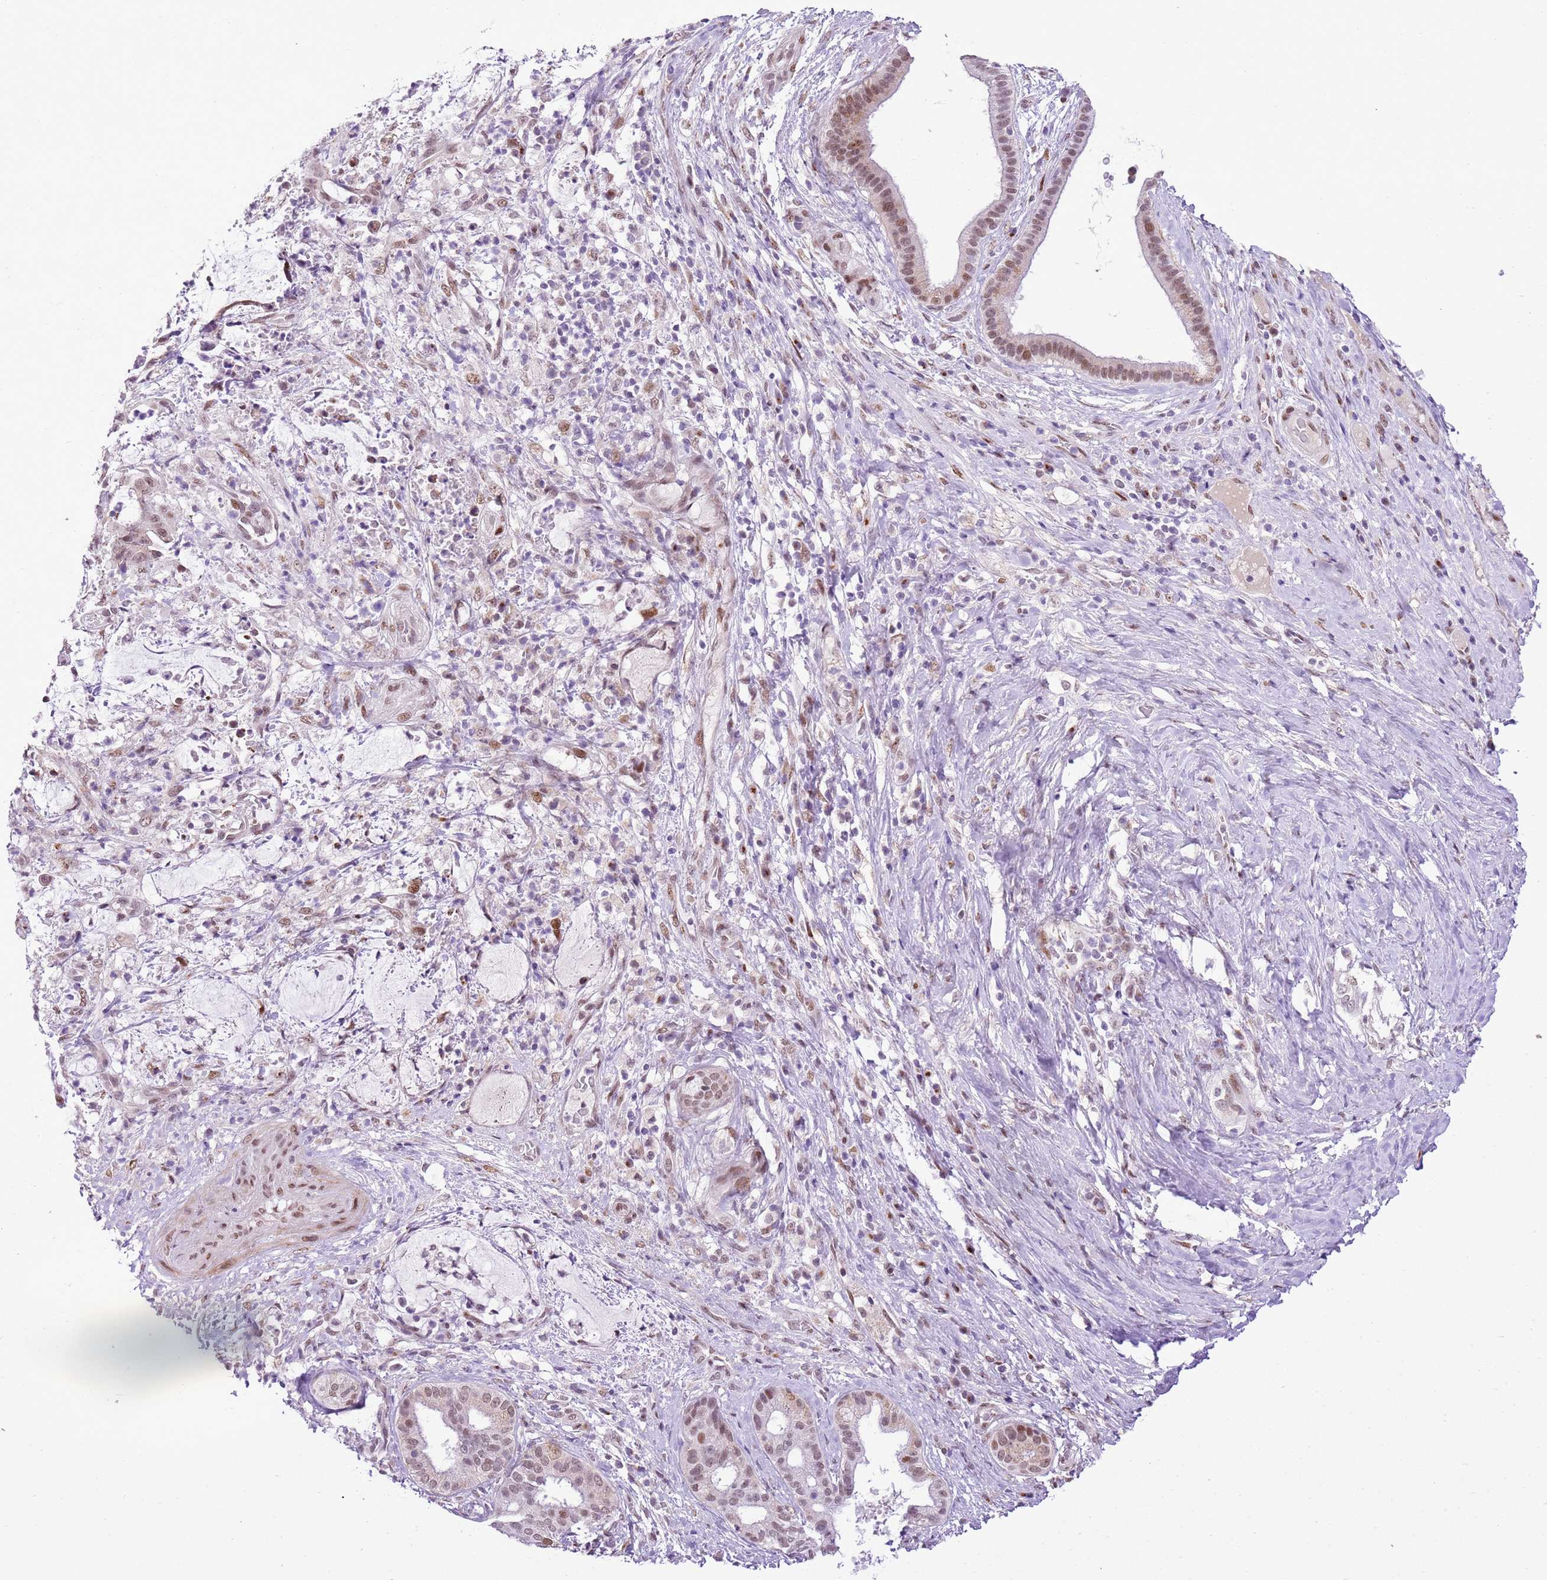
{"staining": {"intensity": "weak", "quantity": "25%-75%", "location": "nuclear"}, "tissue": "liver cancer", "cell_type": "Tumor cells", "image_type": "cancer", "snomed": [{"axis": "morphology", "description": "Normal tissue, NOS"}, {"axis": "morphology", "description": "Cholangiocarcinoma"}, {"axis": "topography", "description": "Liver"}, {"axis": "topography", "description": "Peripheral nerve tissue"}], "caption": "Immunohistochemistry (IHC) (DAB) staining of liver cancer shows weak nuclear protein staining in approximately 25%-75% of tumor cells.", "gene": "NACC2", "patient": {"sex": "female", "age": 73}}